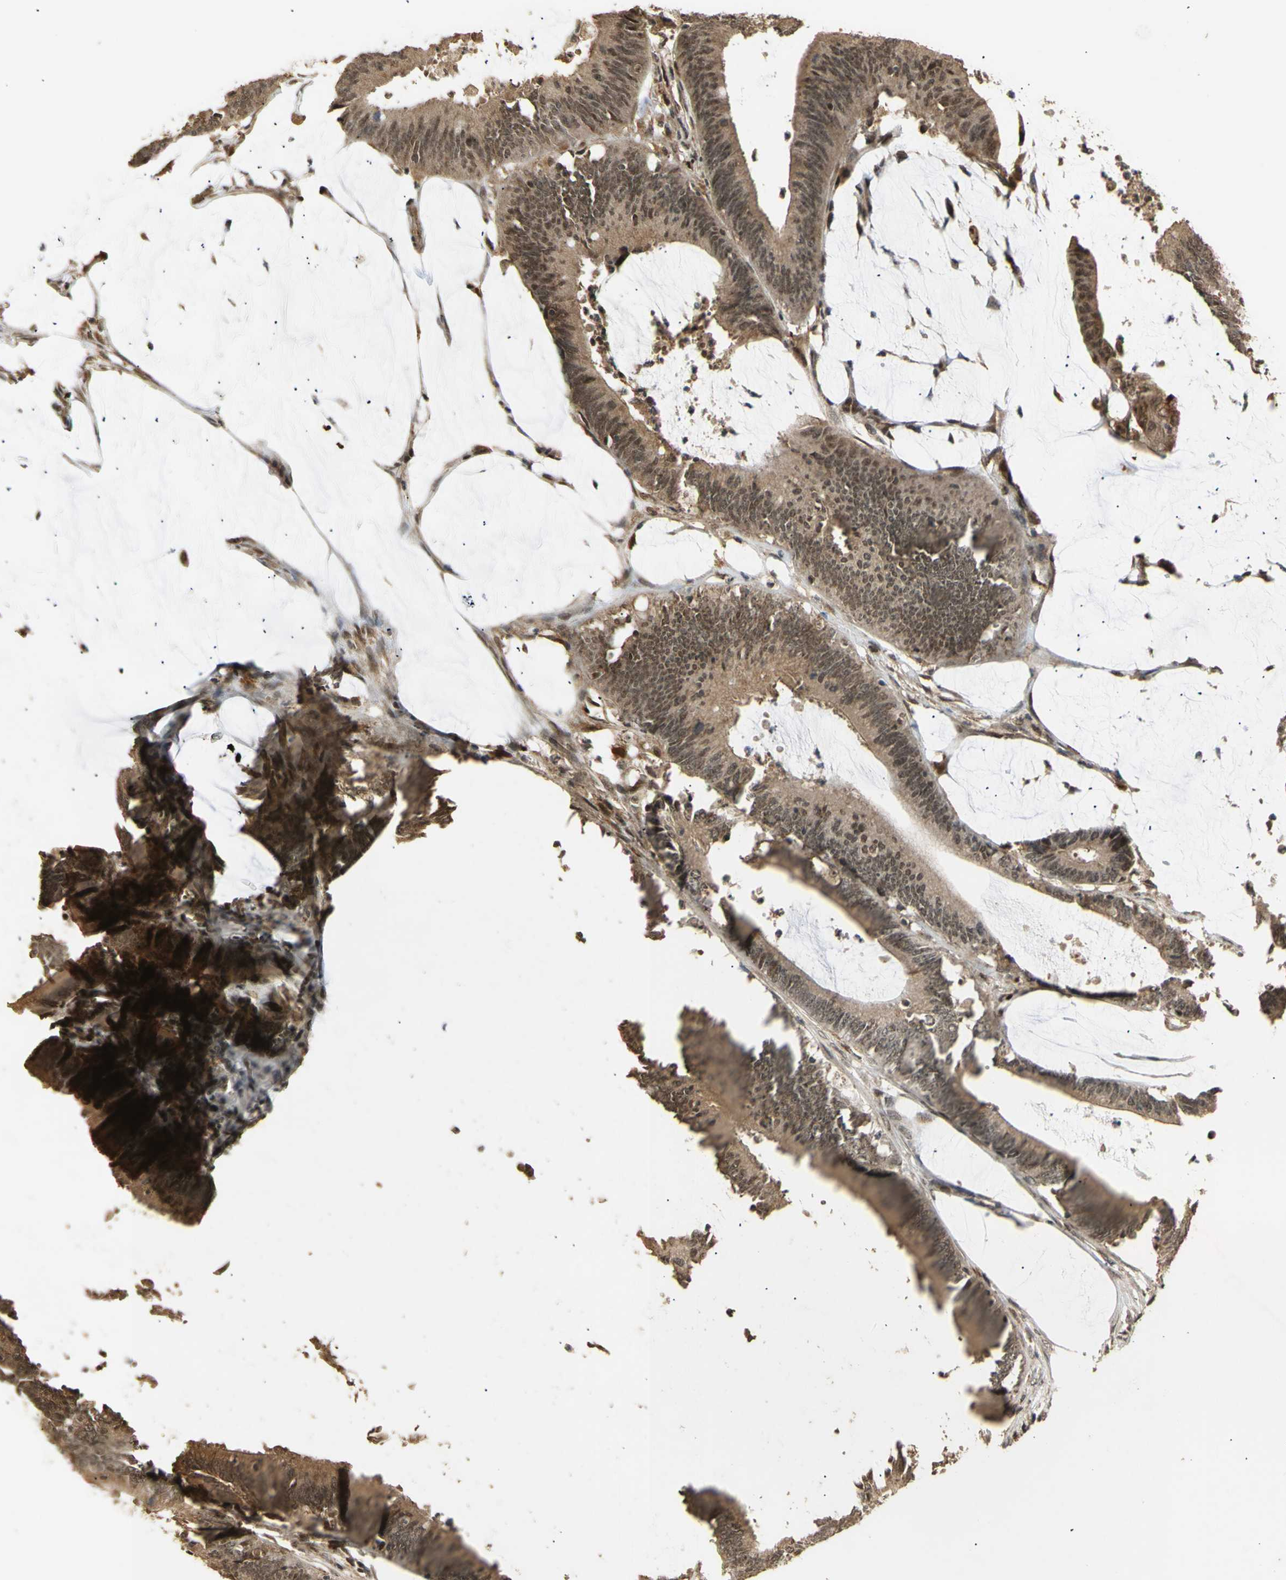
{"staining": {"intensity": "moderate", "quantity": ">75%", "location": "cytoplasmic/membranous,nuclear"}, "tissue": "colorectal cancer", "cell_type": "Tumor cells", "image_type": "cancer", "snomed": [{"axis": "morphology", "description": "Adenocarcinoma, NOS"}, {"axis": "topography", "description": "Rectum"}], "caption": "Immunohistochemistry (DAB) staining of colorectal cancer (adenocarcinoma) exhibits moderate cytoplasmic/membranous and nuclear protein expression in about >75% of tumor cells.", "gene": "GTF2E2", "patient": {"sex": "female", "age": 66}}